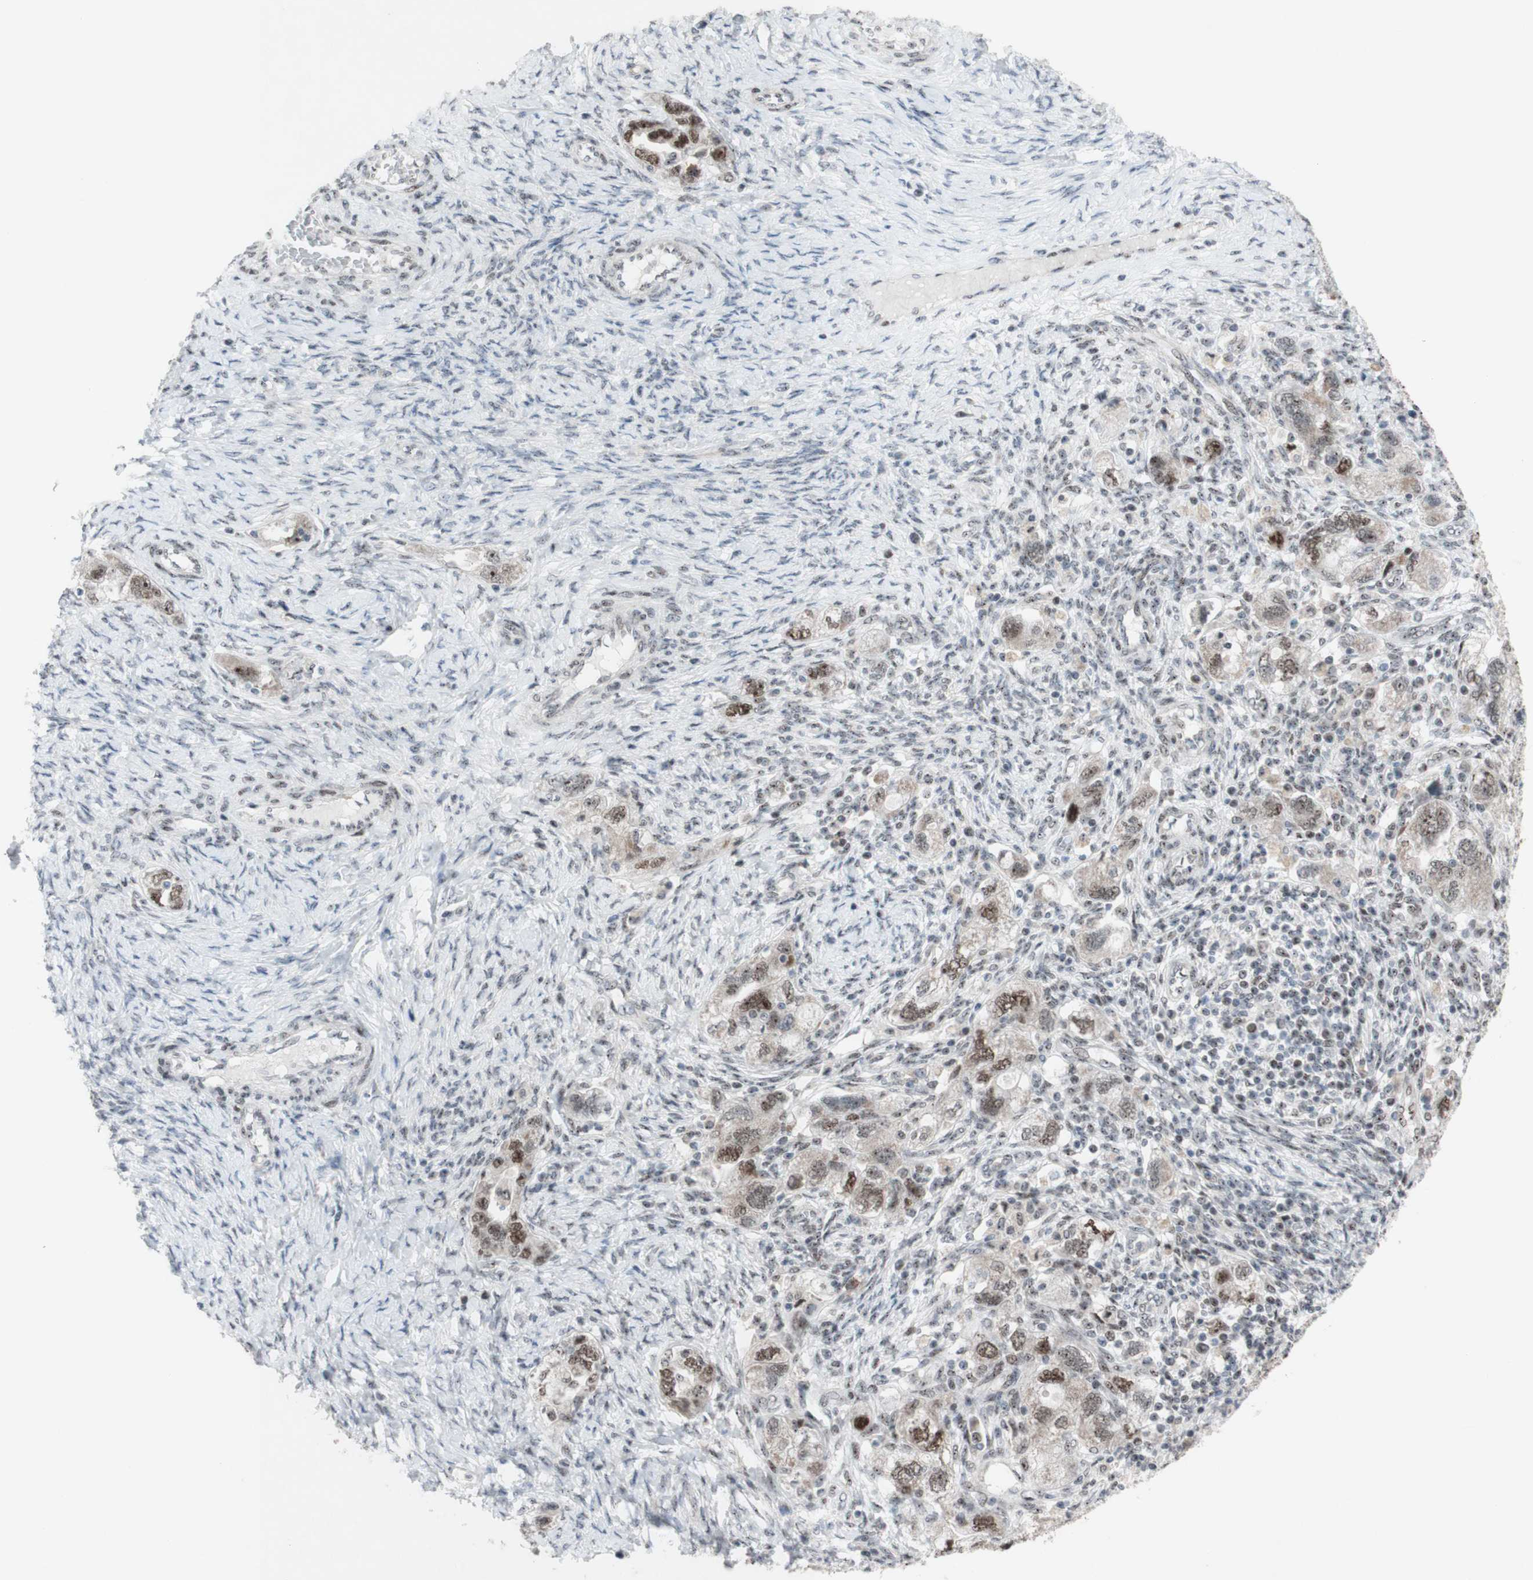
{"staining": {"intensity": "weak", "quantity": ">75%", "location": "nuclear"}, "tissue": "ovarian cancer", "cell_type": "Tumor cells", "image_type": "cancer", "snomed": [{"axis": "morphology", "description": "Carcinoma, NOS"}, {"axis": "morphology", "description": "Cystadenocarcinoma, serous, NOS"}, {"axis": "topography", "description": "Ovary"}], "caption": "Tumor cells reveal low levels of weak nuclear expression in about >75% of cells in human ovarian cancer (carcinoma).", "gene": "POLR1A", "patient": {"sex": "female", "age": 69}}